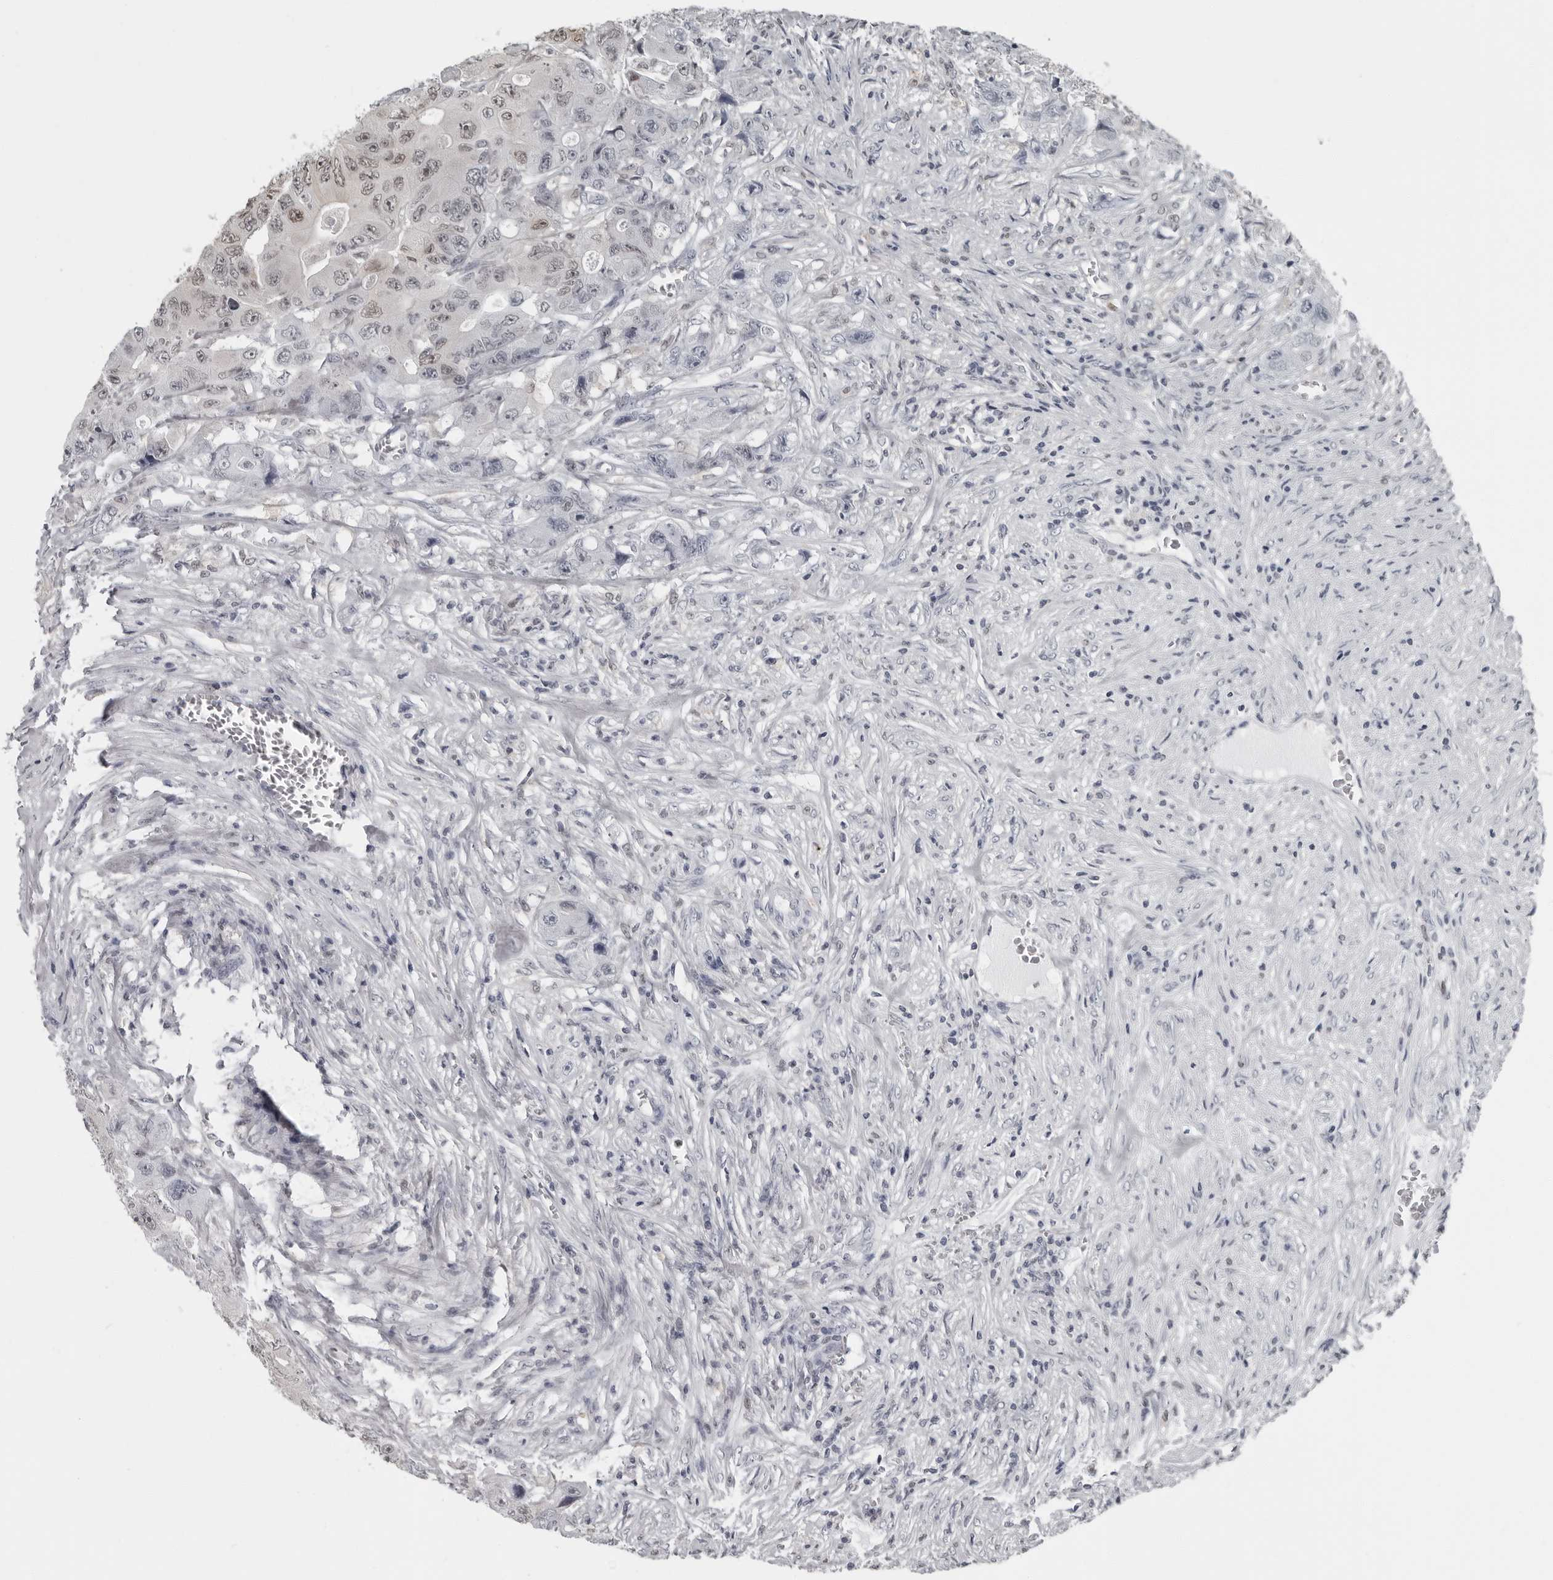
{"staining": {"intensity": "weak", "quantity": "<25%", "location": "nuclear"}, "tissue": "colorectal cancer", "cell_type": "Tumor cells", "image_type": "cancer", "snomed": [{"axis": "morphology", "description": "Adenocarcinoma, NOS"}, {"axis": "topography", "description": "Colon"}], "caption": "DAB (3,3'-diaminobenzidine) immunohistochemical staining of human colorectal adenocarcinoma demonstrates no significant expression in tumor cells.", "gene": "LZIC", "patient": {"sex": "female", "age": 46}}